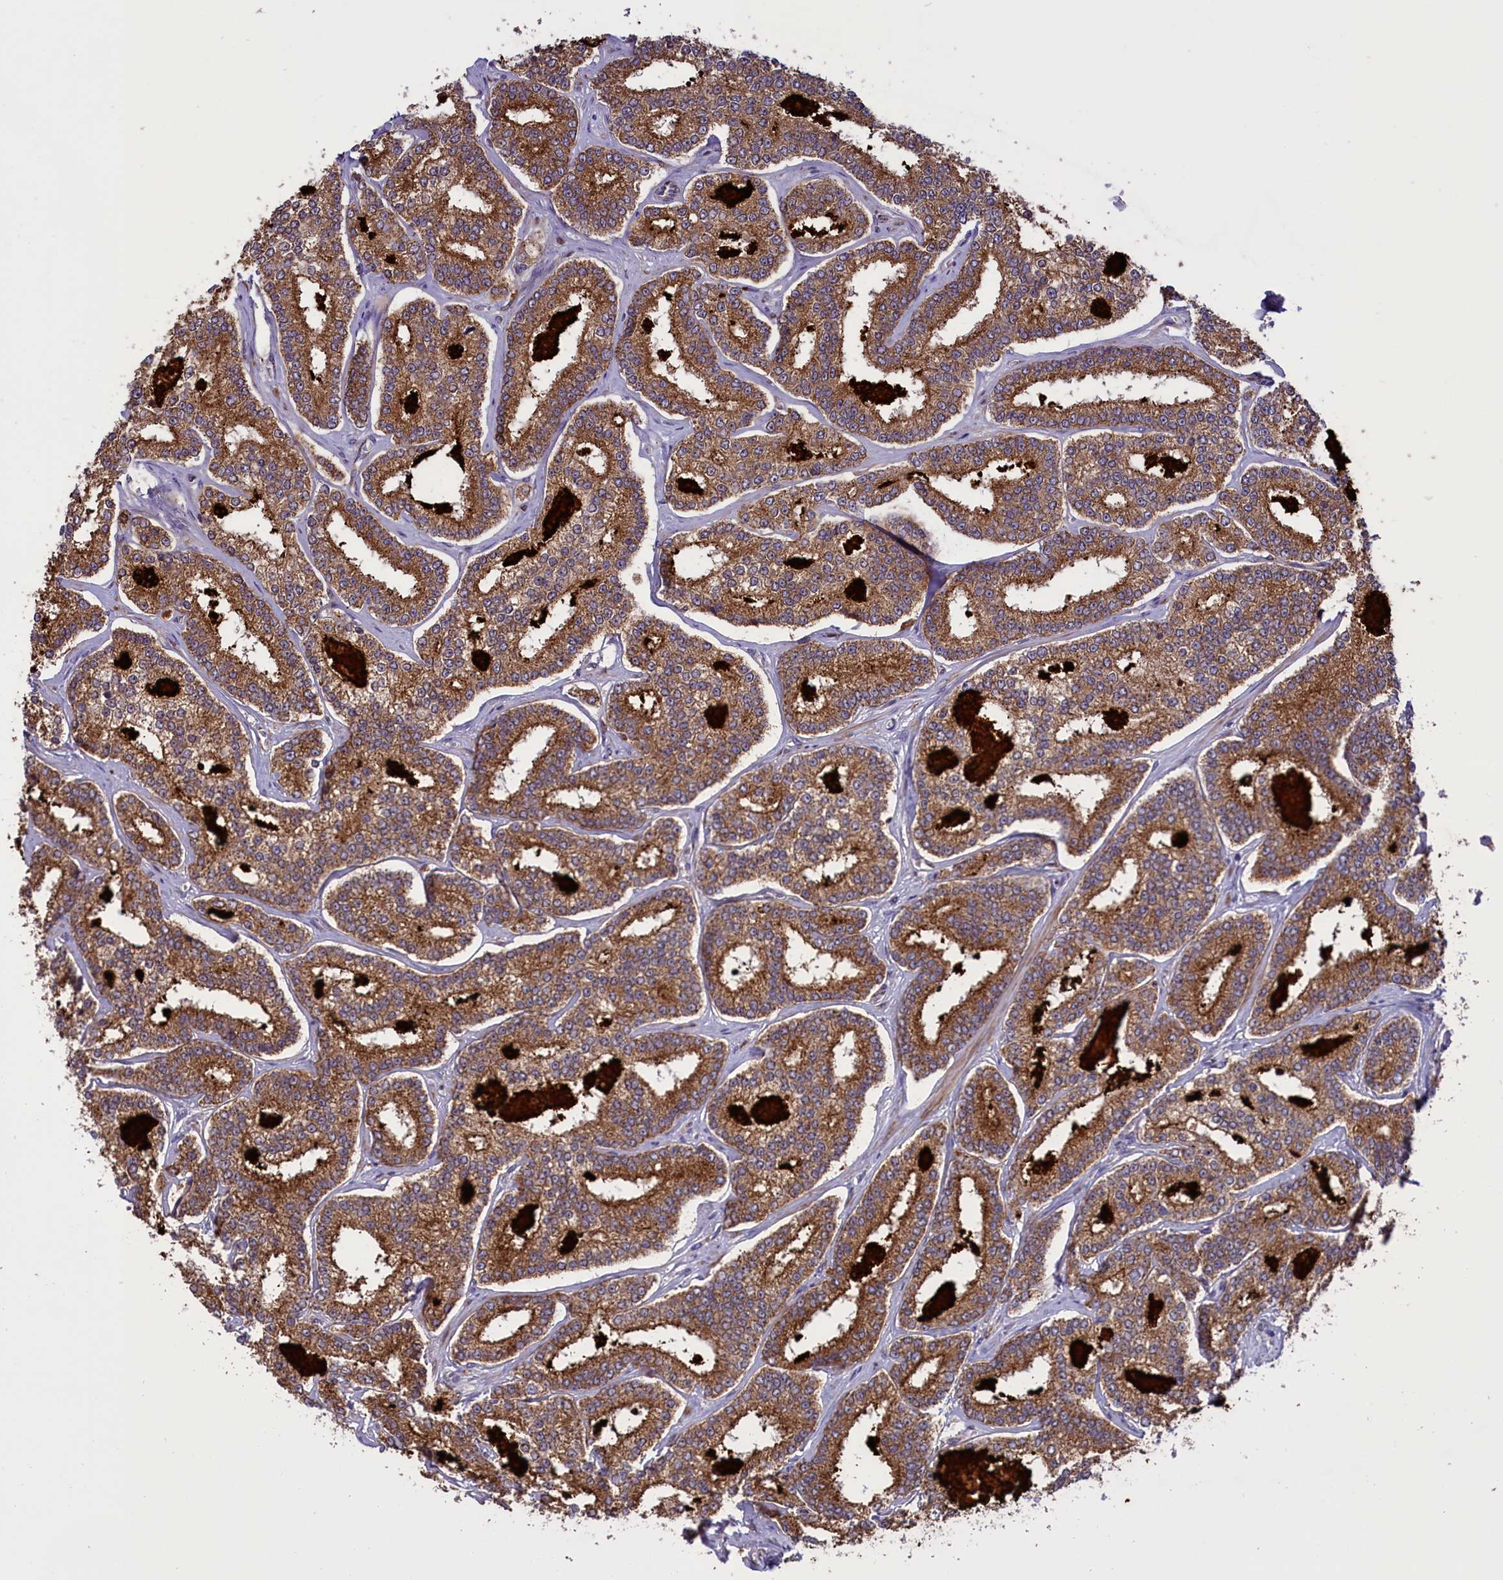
{"staining": {"intensity": "strong", "quantity": ">75%", "location": "cytoplasmic/membranous"}, "tissue": "prostate cancer", "cell_type": "Tumor cells", "image_type": "cancer", "snomed": [{"axis": "morphology", "description": "Normal tissue, NOS"}, {"axis": "morphology", "description": "Adenocarcinoma, High grade"}, {"axis": "topography", "description": "Prostate"}], "caption": "The photomicrograph reveals immunohistochemical staining of prostate cancer. There is strong cytoplasmic/membranous staining is appreciated in approximately >75% of tumor cells. (IHC, brightfield microscopy, high magnification).", "gene": "GLRX5", "patient": {"sex": "male", "age": 83}}